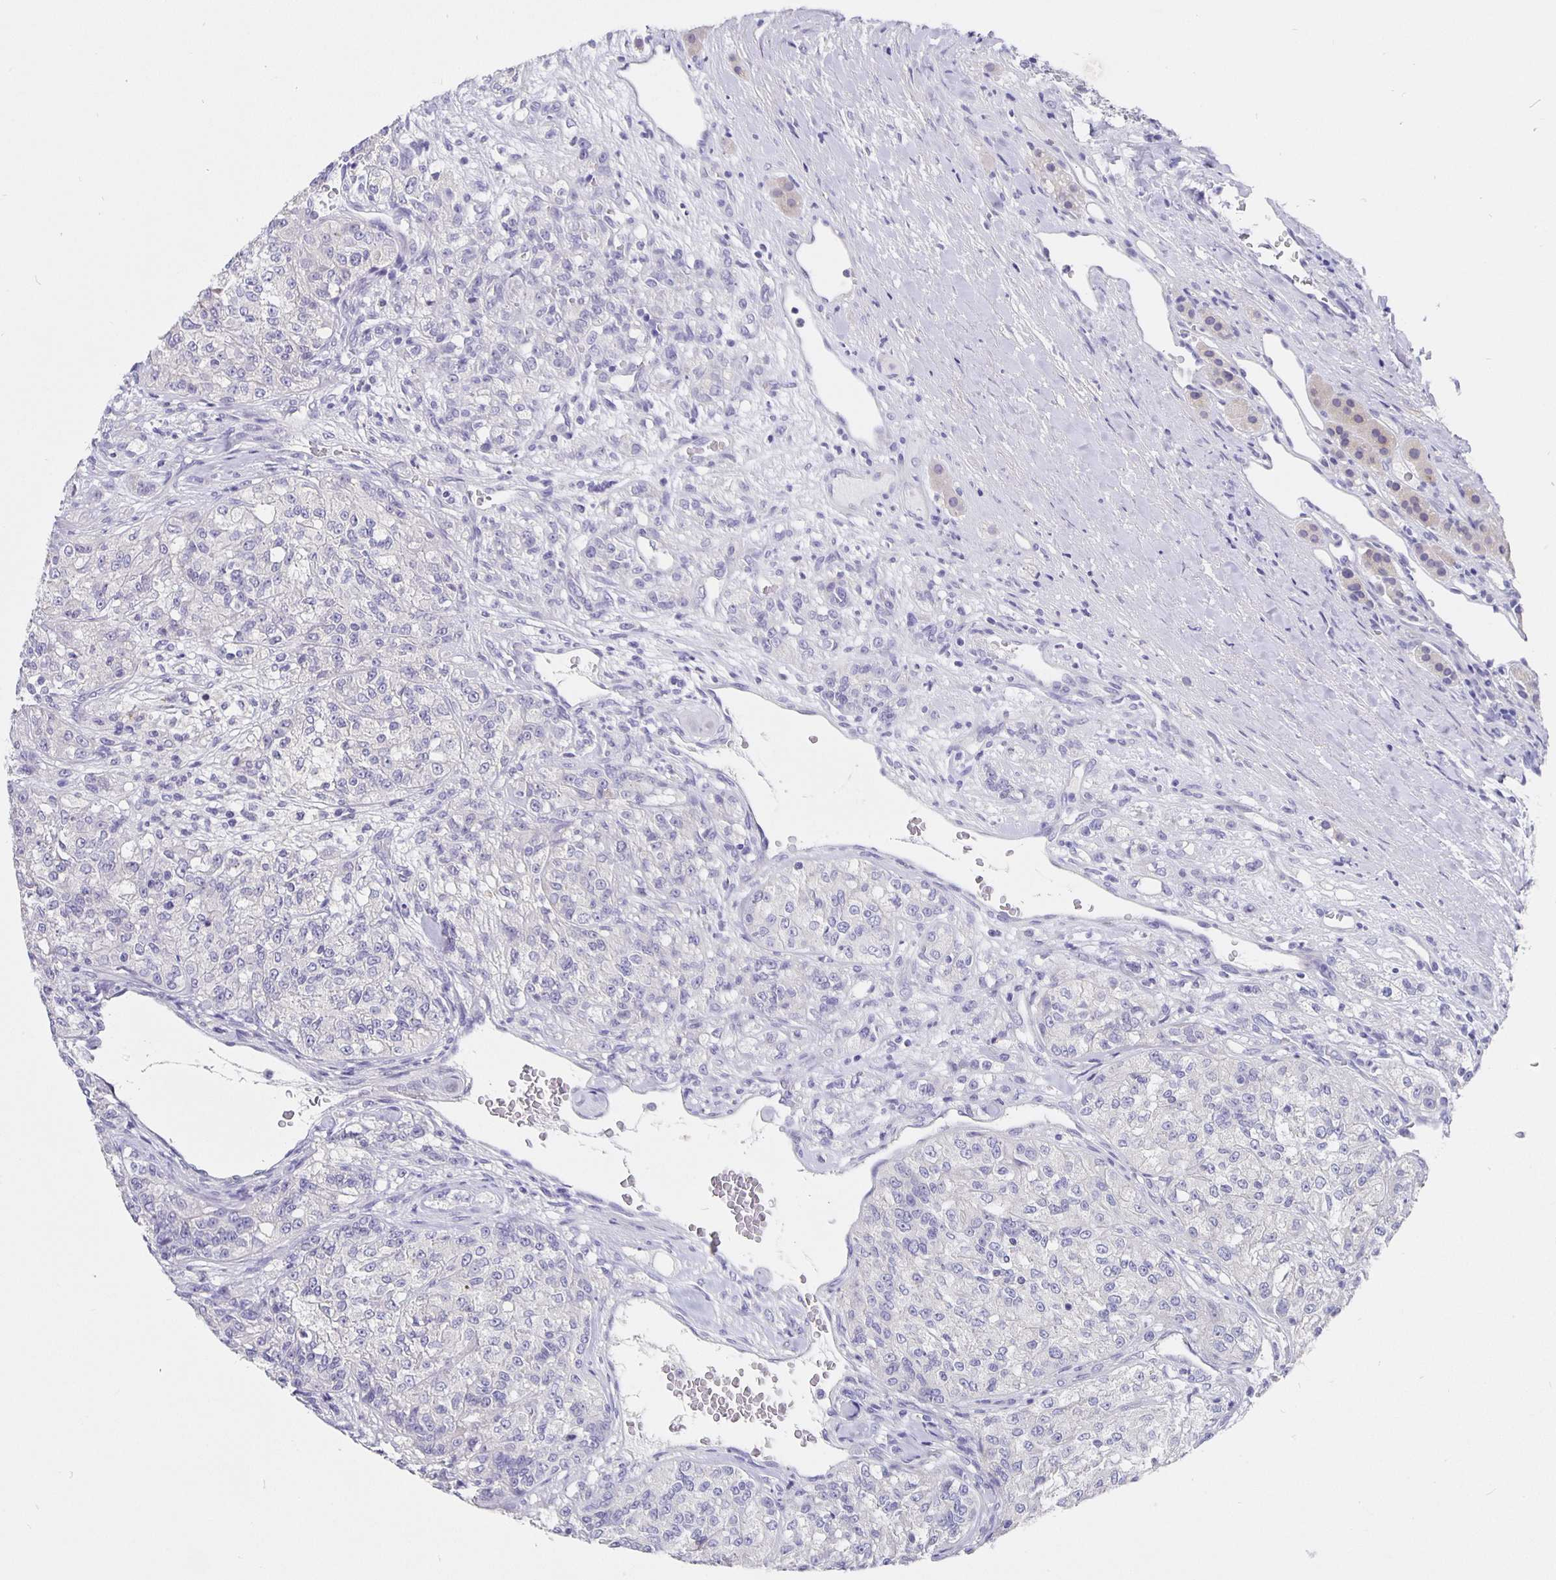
{"staining": {"intensity": "negative", "quantity": "none", "location": "none"}, "tissue": "renal cancer", "cell_type": "Tumor cells", "image_type": "cancer", "snomed": [{"axis": "morphology", "description": "Adenocarcinoma, NOS"}, {"axis": "topography", "description": "Kidney"}], "caption": "Protein analysis of adenocarcinoma (renal) demonstrates no significant expression in tumor cells.", "gene": "CFAP74", "patient": {"sex": "female", "age": 63}}